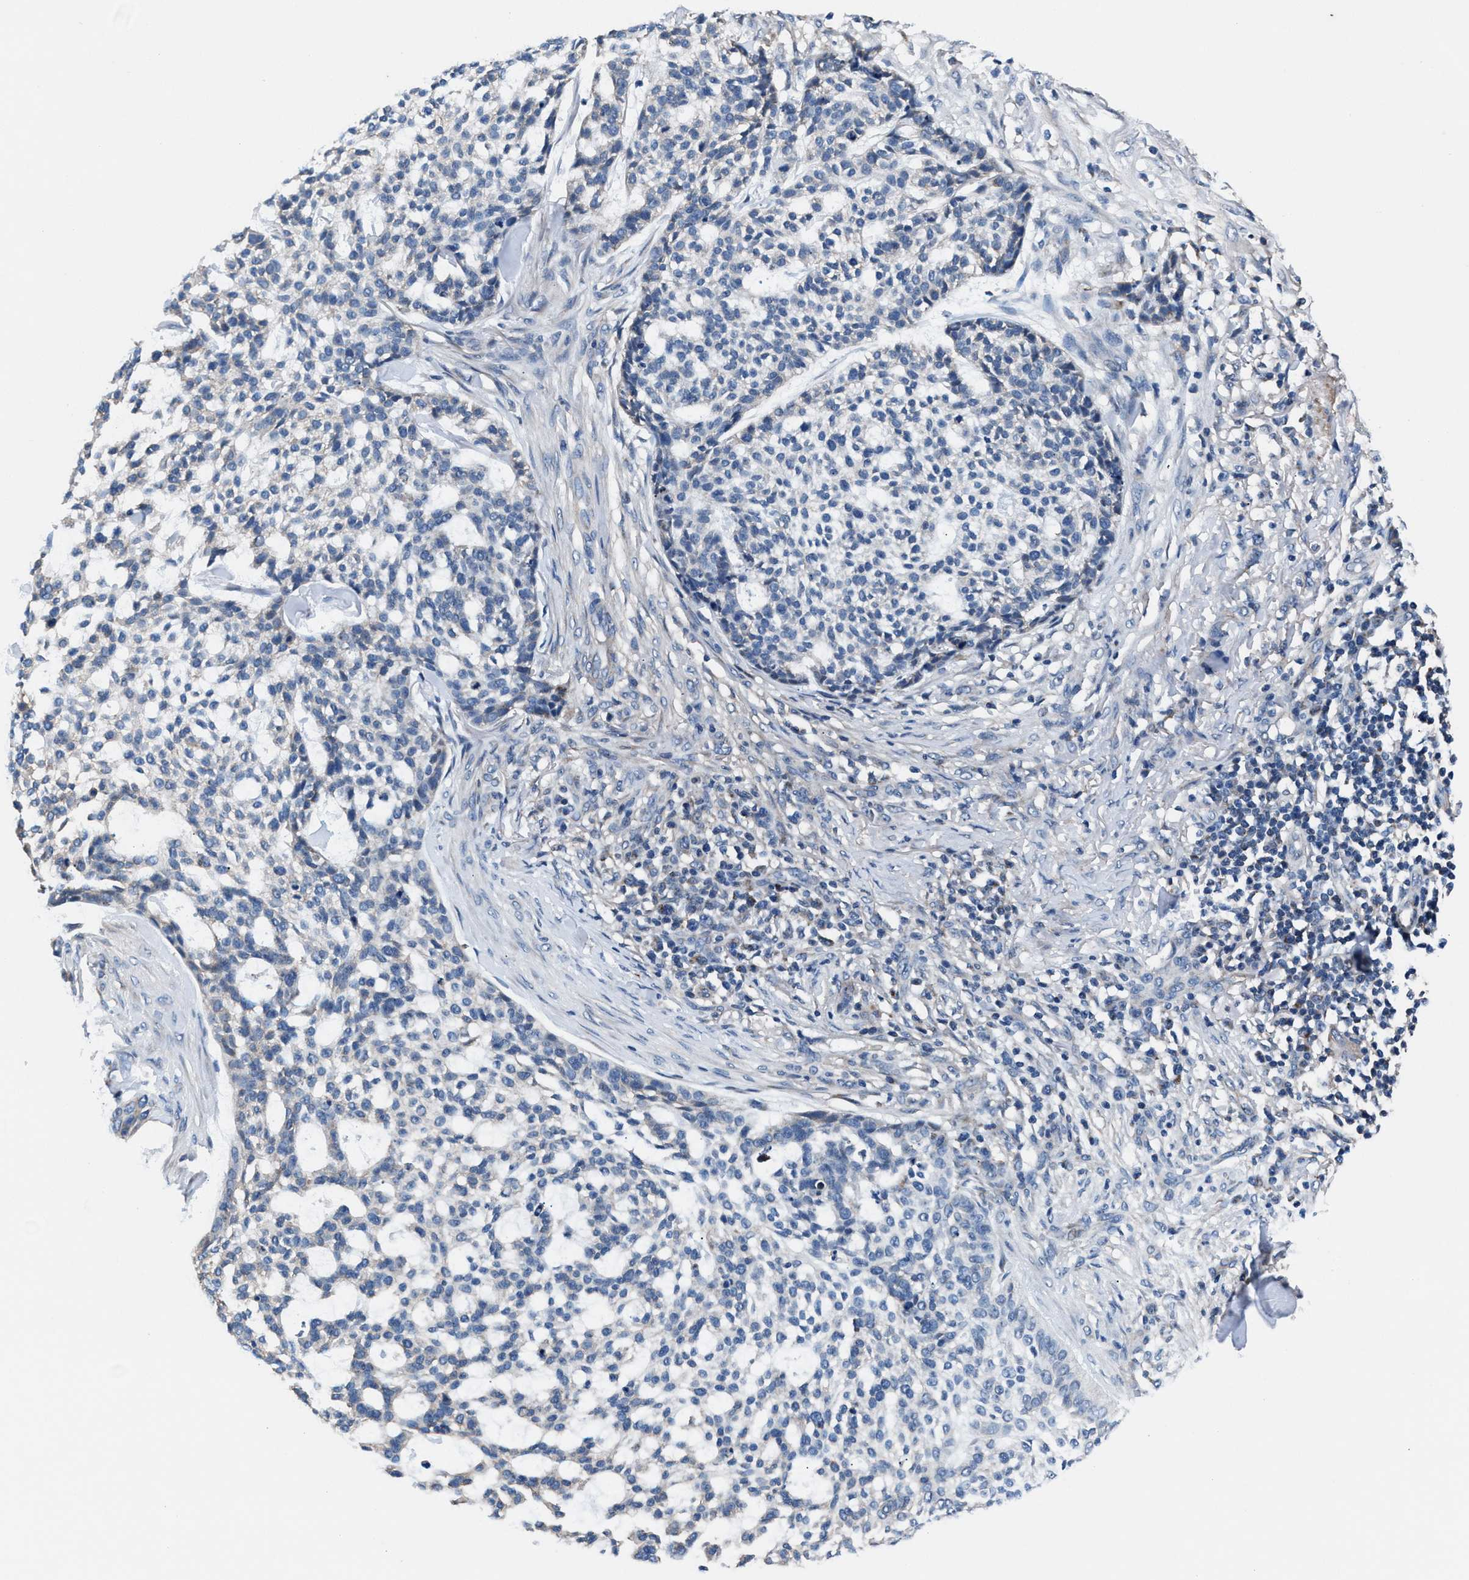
{"staining": {"intensity": "weak", "quantity": "<25%", "location": "cytoplasmic/membranous"}, "tissue": "skin cancer", "cell_type": "Tumor cells", "image_type": "cancer", "snomed": [{"axis": "morphology", "description": "Basal cell carcinoma"}, {"axis": "topography", "description": "Skin"}], "caption": "Skin basal cell carcinoma was stained to show a protein in brown. There is no significant expression in tumor cells. The staining is performed using DAB (3,3'-diaminobenzidine) brown chromogen with nuclei counter-stained in using hematoxylin.", "gene": "NKTR", "patient": {"sex": "female", "age": 64}}